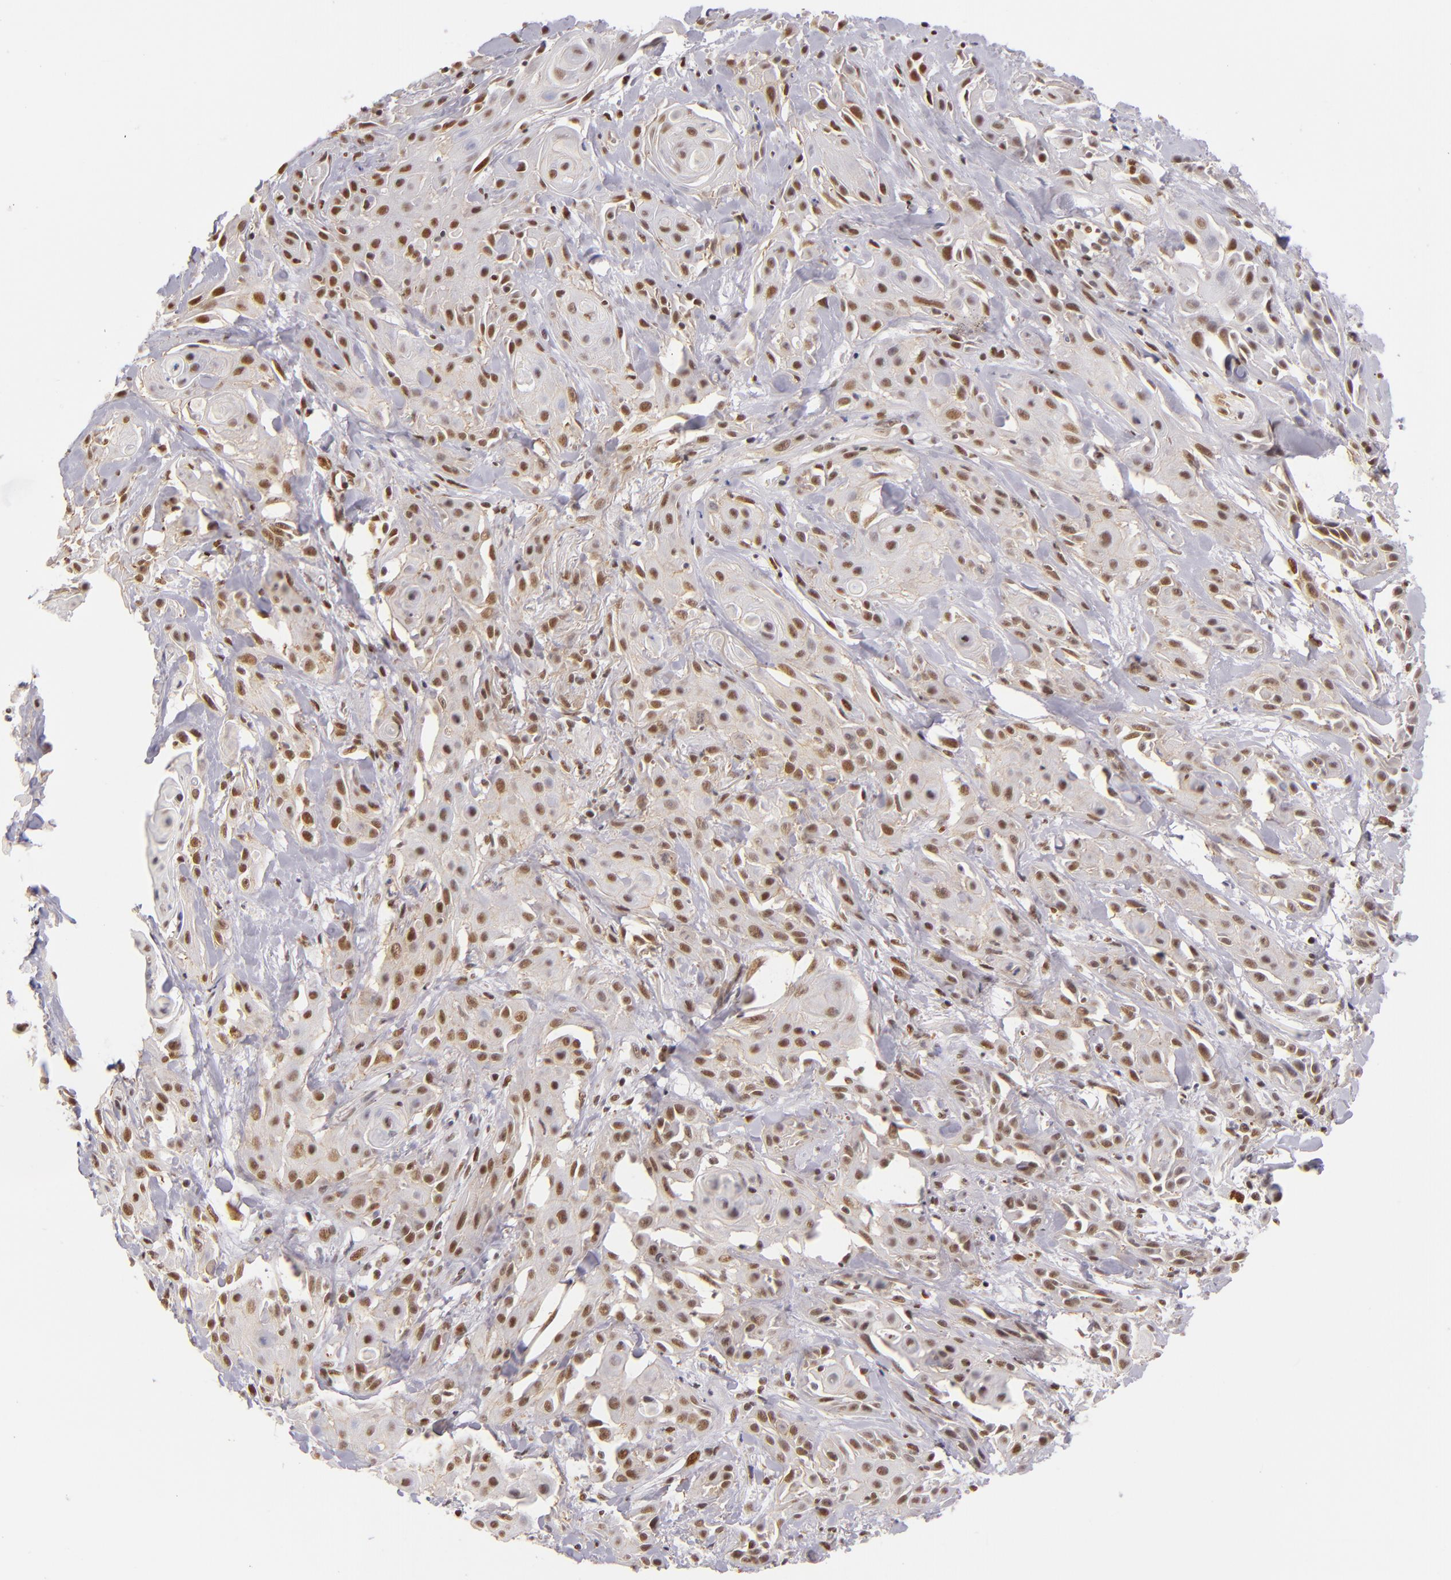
{"staining": {"intensity": "moderate", "quantity": ">75%", "location": "nuclear"}, "tissue": "skin cancer", "cell_type": "Tumor cells", "image_type": "cancer", "snomed": [{"axis": "morphology", "description": "Squamous cell carcinoma, NOS"}, {"axis": "topography", "description": "Skin"}, {"axis": "topography", "description": "Anal"}], "caption": "There is medium levels of moderate nuclear expression in tumor cells of skin cancer, as demonstrated by immunohistochemical staining (brown color).", "gene": "NCOR2", "patient": {"sex": "male", "age": 64}}